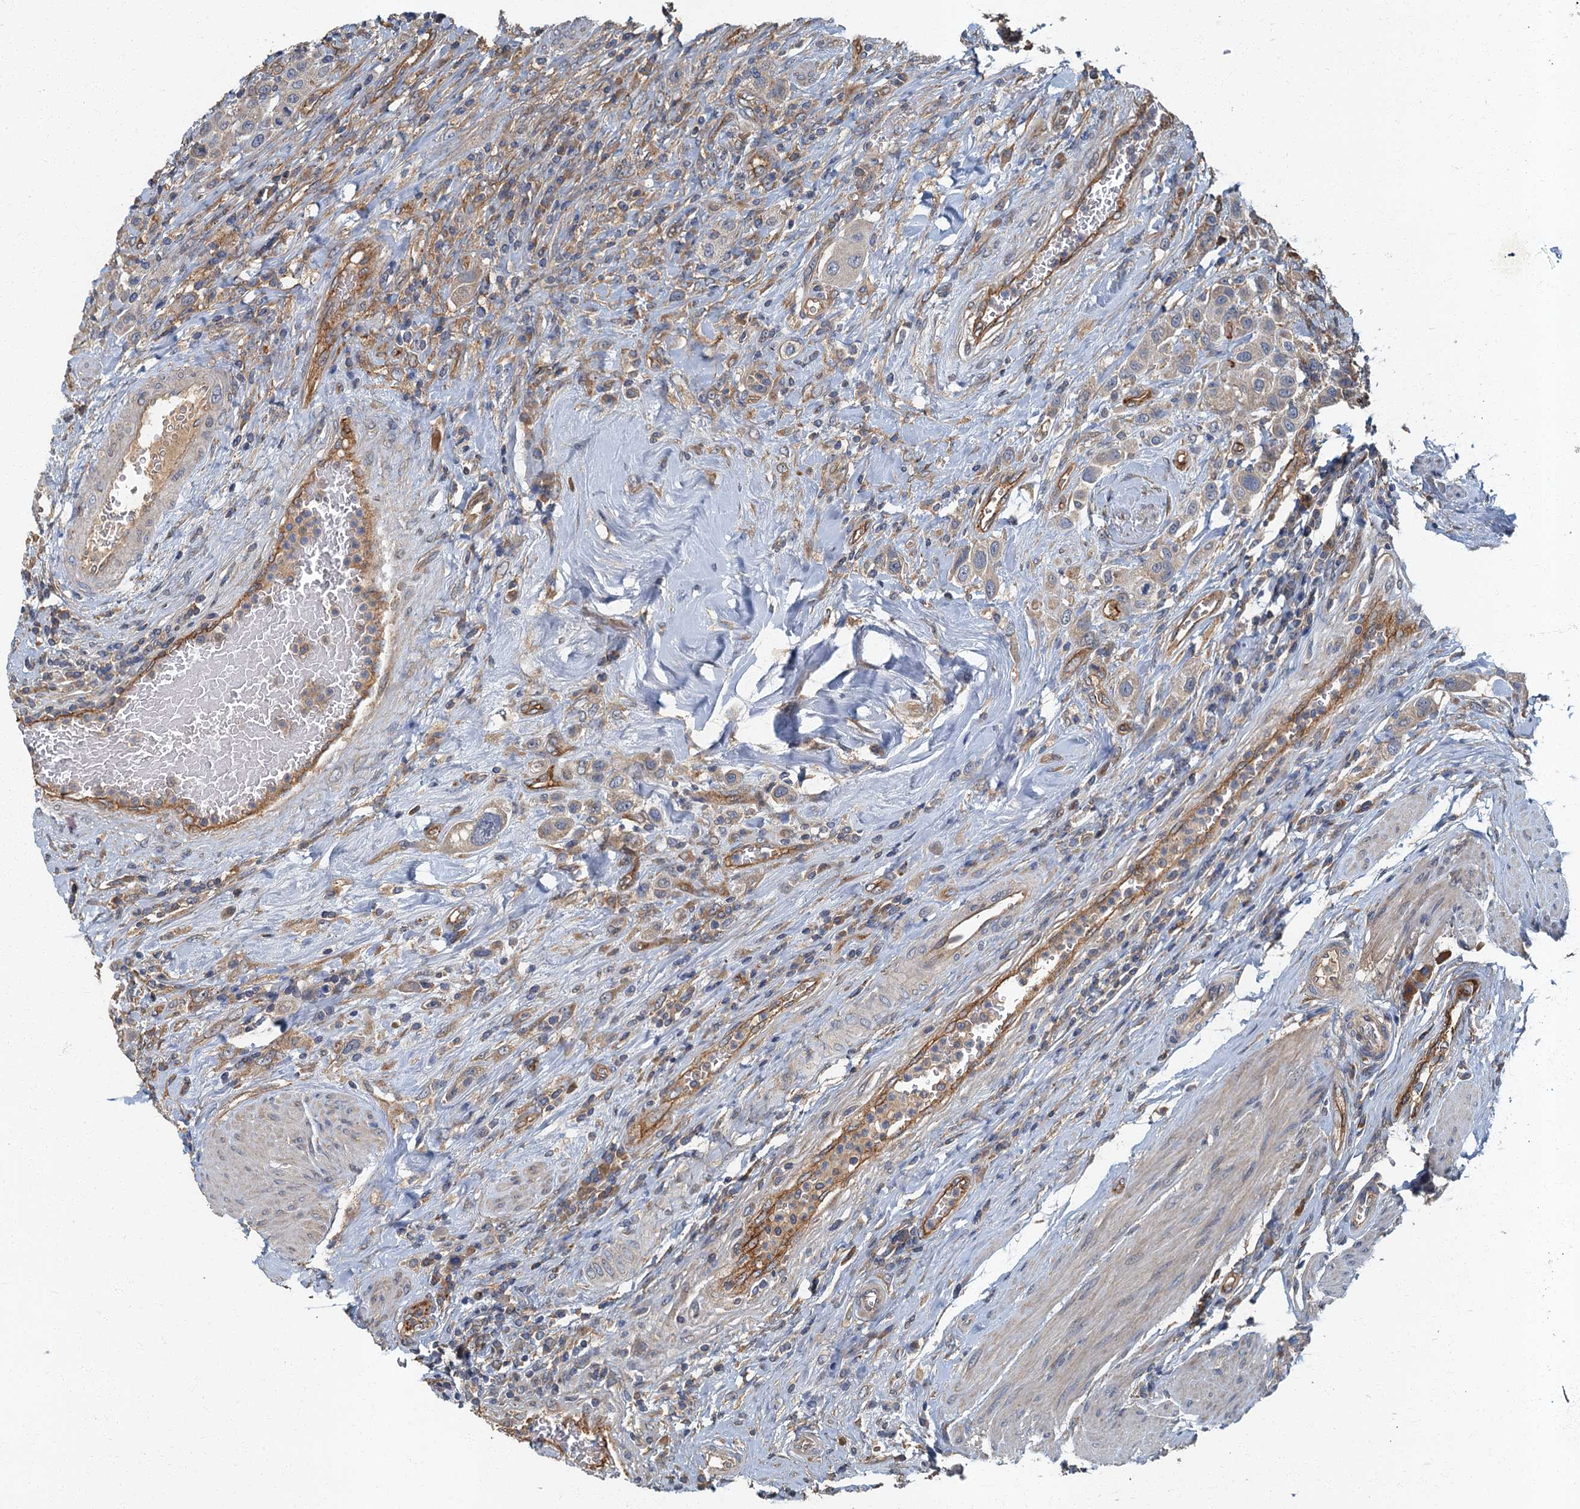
{"staining": {"intensity": "negative", "quantity": "none", "location": "none"}, "tissue": "urothelial cancer", "cell_type": "Tumor cells", "image_type": "cancer", "snomed": [{"axis": "morphology", "description": "Urothelial carcinoma, High grade"}, {"axis": "topography", "description": "Urinary bladder"}], "caption": "Tumor cells are negative for protein expression in human urothelial cancer. (Immunohistochemistry (ihc), brightfield microscopy, high magnification).", "gene": "ARL11", "patient": {"sex": "male", "age": 50}}